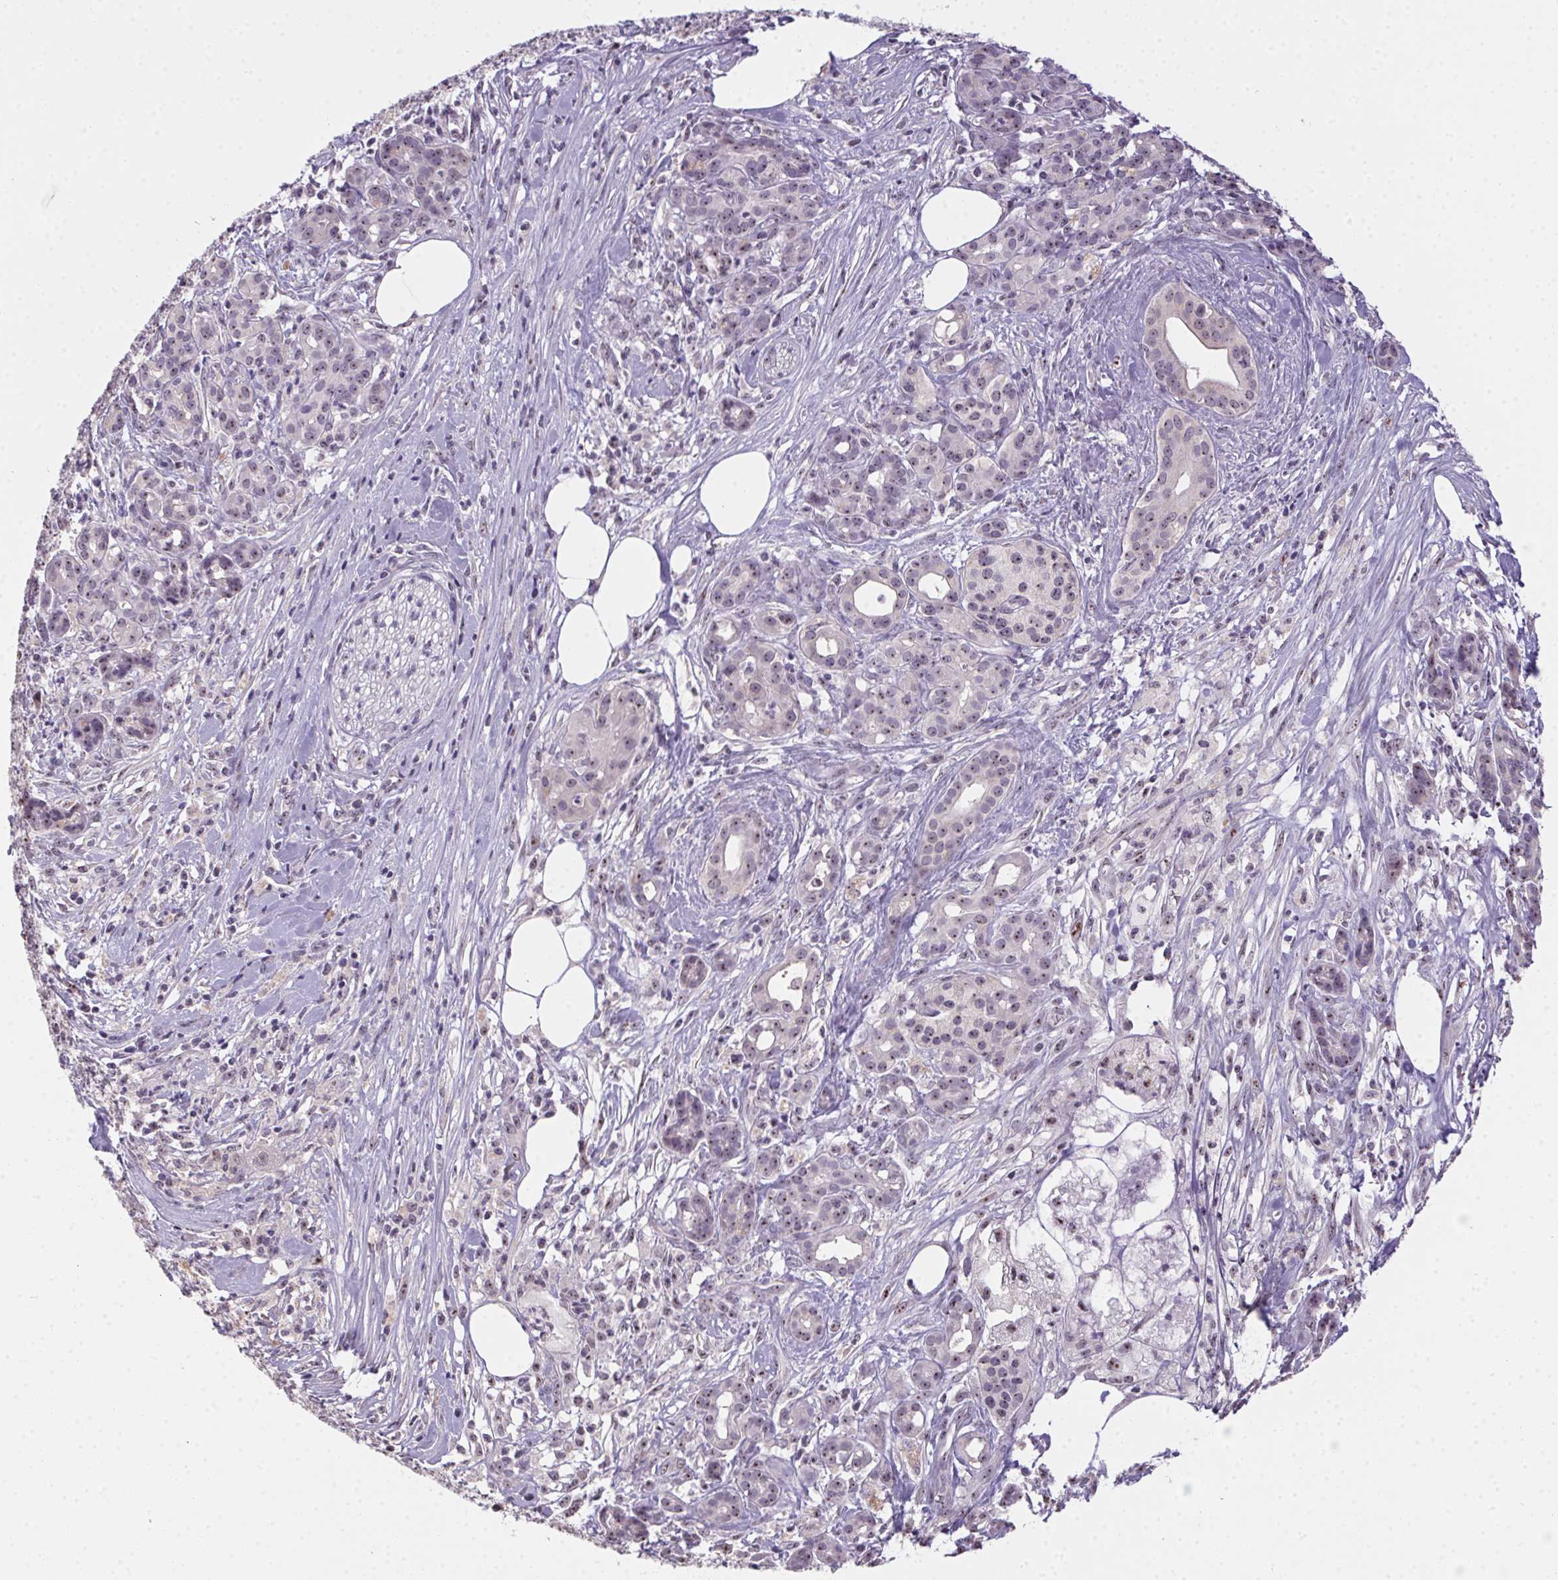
{"staining": {"intensity": "moderate", "quantity": ">75%", "location": "nuclear"}, "tissue": "pancreatic cancer", "cell_type": "Tumor cells", "image_type": "cancer", "snomed": [{"axis": "morphology", "description": "Adenocarcinoma, NOS"}, {"axis": "topography", "description": "Pancreas"}], "caption": "The histopathology image reveals a brown stain indicating the presence of a protein in the nuclear of tumor cells in pancreatic cancer (adenocarcinoma). Nuclei are stained in blue.", "gene": "BATF2", "patient": {"sex": "female", "age": 66}}